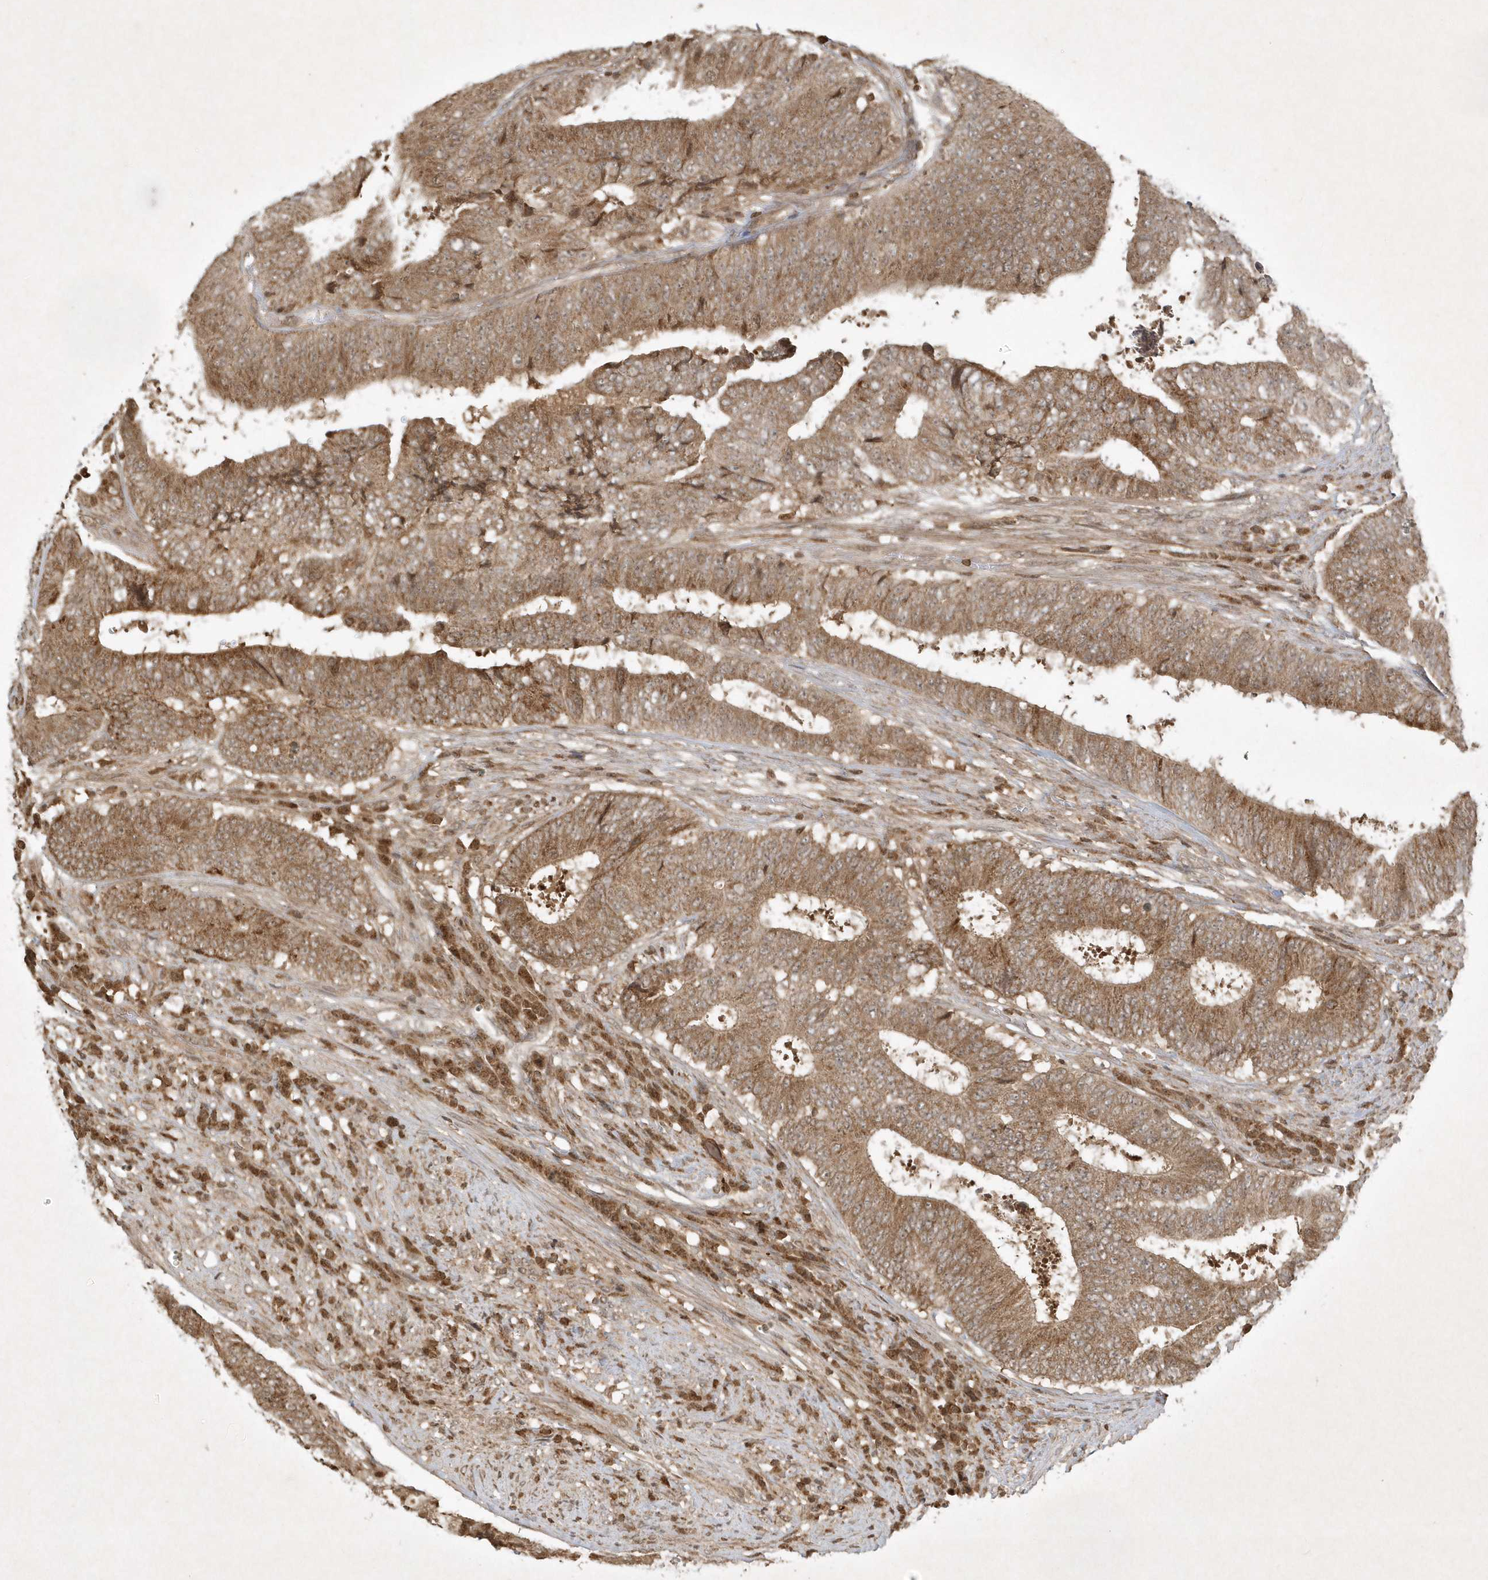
{"staining": {"intensity": "moderate", "quantity": ">75%", "location": "cytoplasmic/membranous"}, "tissue": "colorectal cancer", "cell_type": "Tumor cells", "image_type": "cancer", "snomed": [{"axis": "morphology", "description": "Adenocarcinoma, NOS"}, {"axis": "topography", "description": "Rectum"}], "caption": "Colorectal cancer stained with immunohistochemistry shows moderate cytoplasmic/membranous expression in about >75% of tumor cells. (brown staining indicates protein expression, while blue staining denotes nuclei).", "gene": "PLTP", "patient": {"sex": "male", "age": 72}}